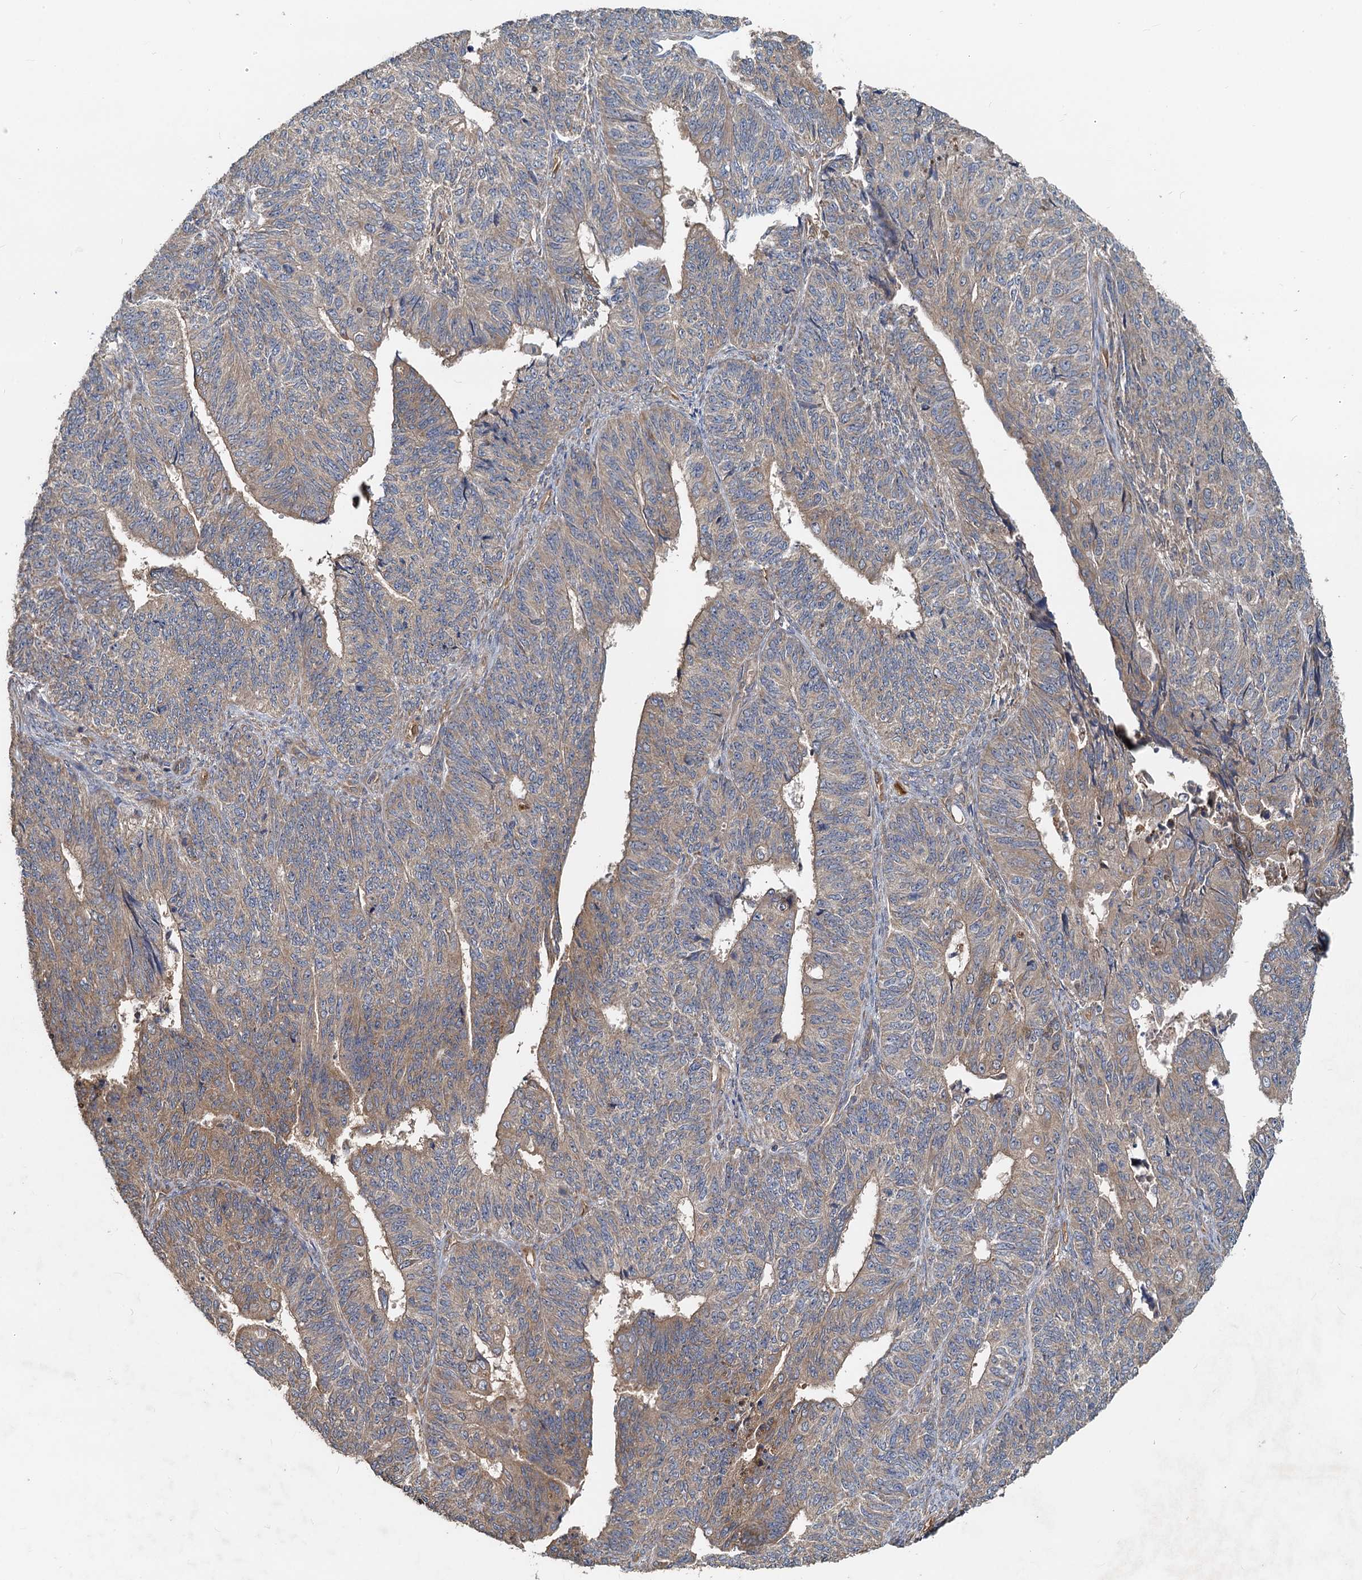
{"staining": {"intensity": "weak", "quantity": "25%-75%", "location": "cytoplasmic/membranous"}, "tissue": "endometrial cancer", "cell_type": "Tumor cells", "image_type": "cancer", "snomed": [{"axis": "morphology", "description": "Adenocarcinoma, NOS"}, {"axis": "topography", "description": "Endometrium"}], "caption": "Weak cytoplasmic/membranous expression is present in about 25%-75% of tumor cells in endometrial adenocarcinoma. The staining was performed using DAB to visualize the protein expression in brown, while the nuclei were stained in blue with hematoxylin (Magnification: 20x).", "gene": "HYI", "patient": {"sex": "female", "age": 32}}